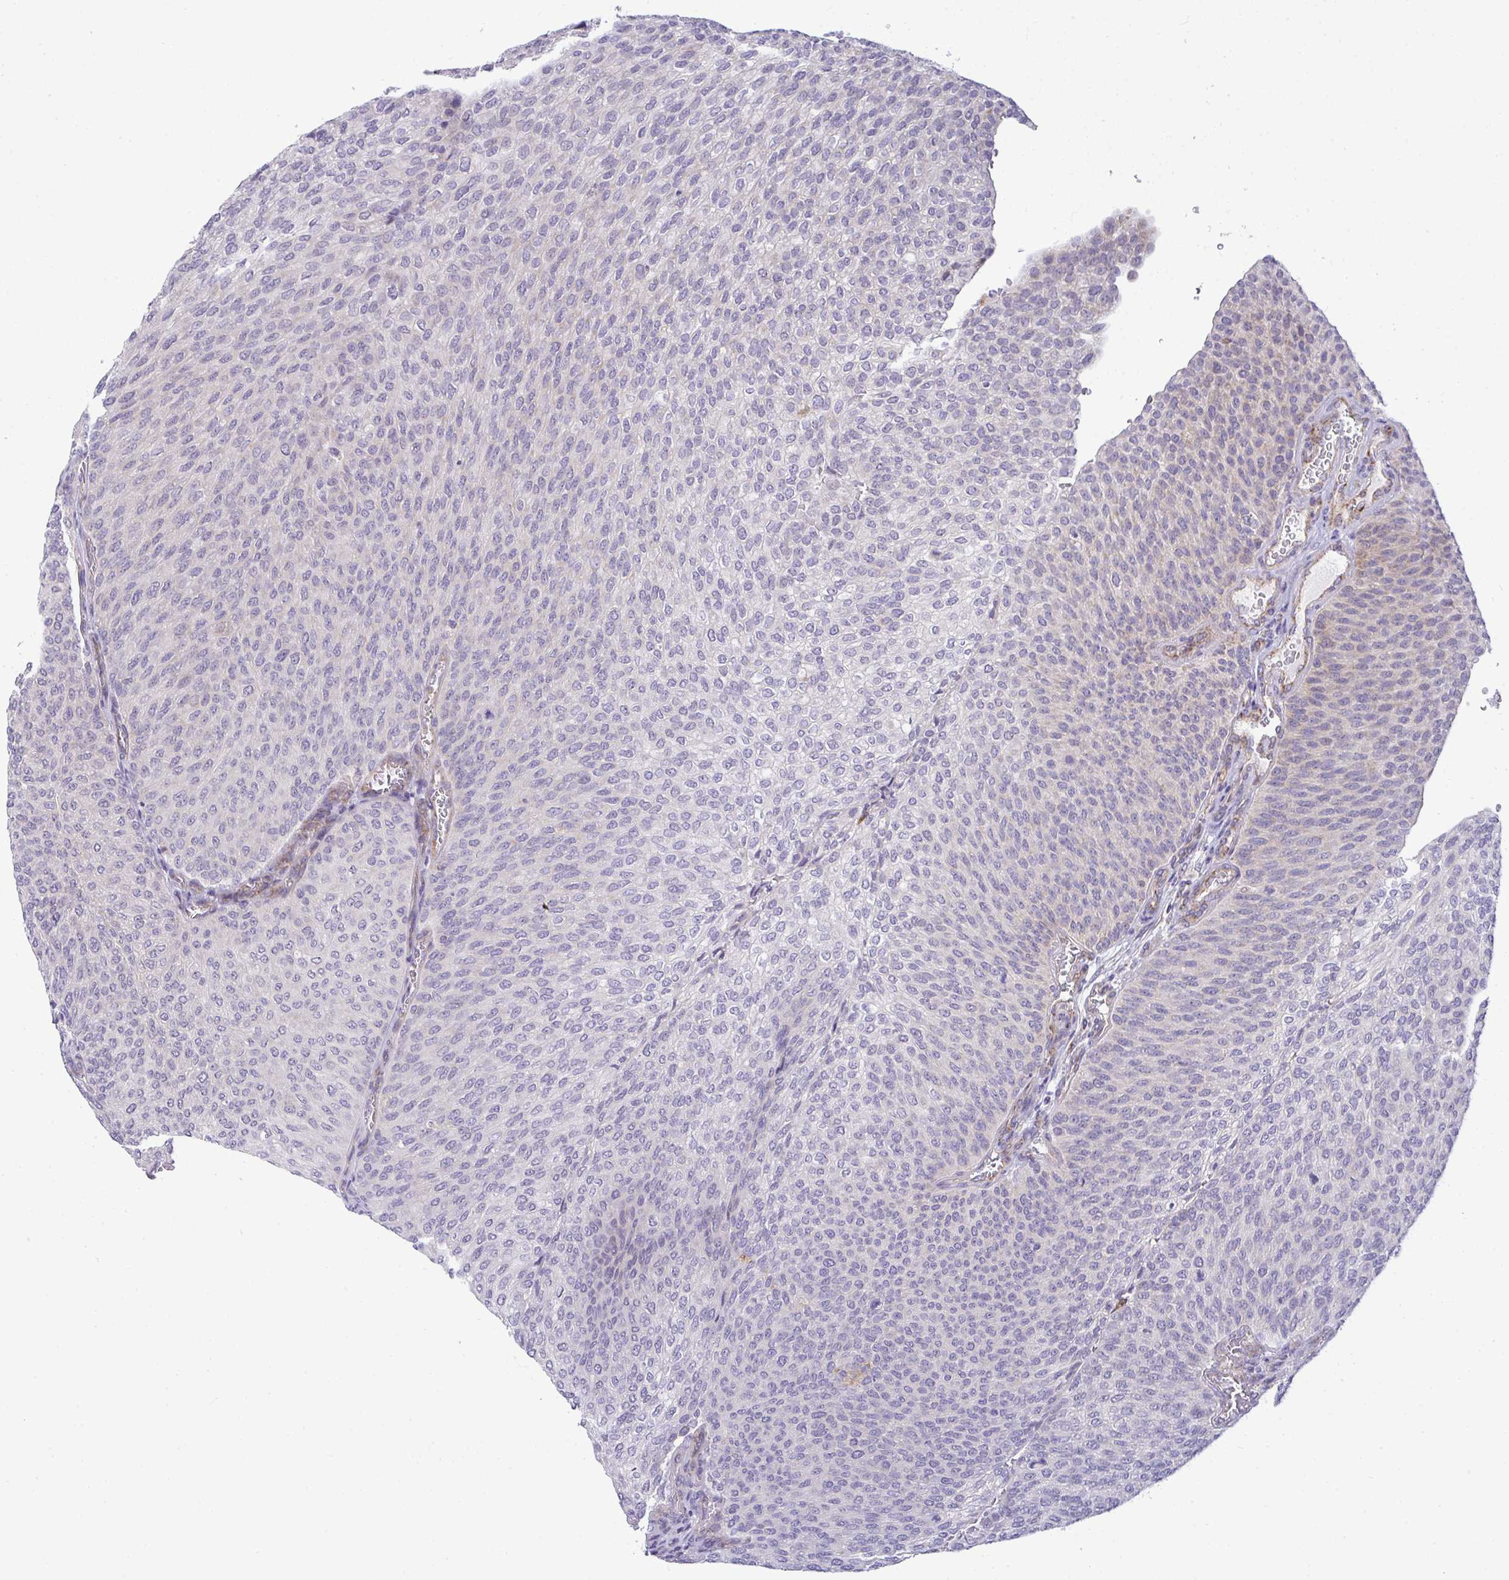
{"staining": {"intensity": "weak", "quantity": "<25%", "location": "cytoplasmic/membranous"}, "tissue": "urothelial cancer", "cell_type": "Tumor cells", "image_type": "cancer", "snomed": [{"axis": "morphology", "description": "Urothelial carcinoma, High grade"}, {"axis": "topography", "description": "Urinary bladder"}], "caption": "The histopathology image displays no significant positivity in tumor cells of high-grade urothelial carcinoma. (DAB (3,3'-diaminobenzidine) immunohistochemistry, high magnification).", "gene": "SRRM4", "patient": {"sex": "female", "age": 79}}